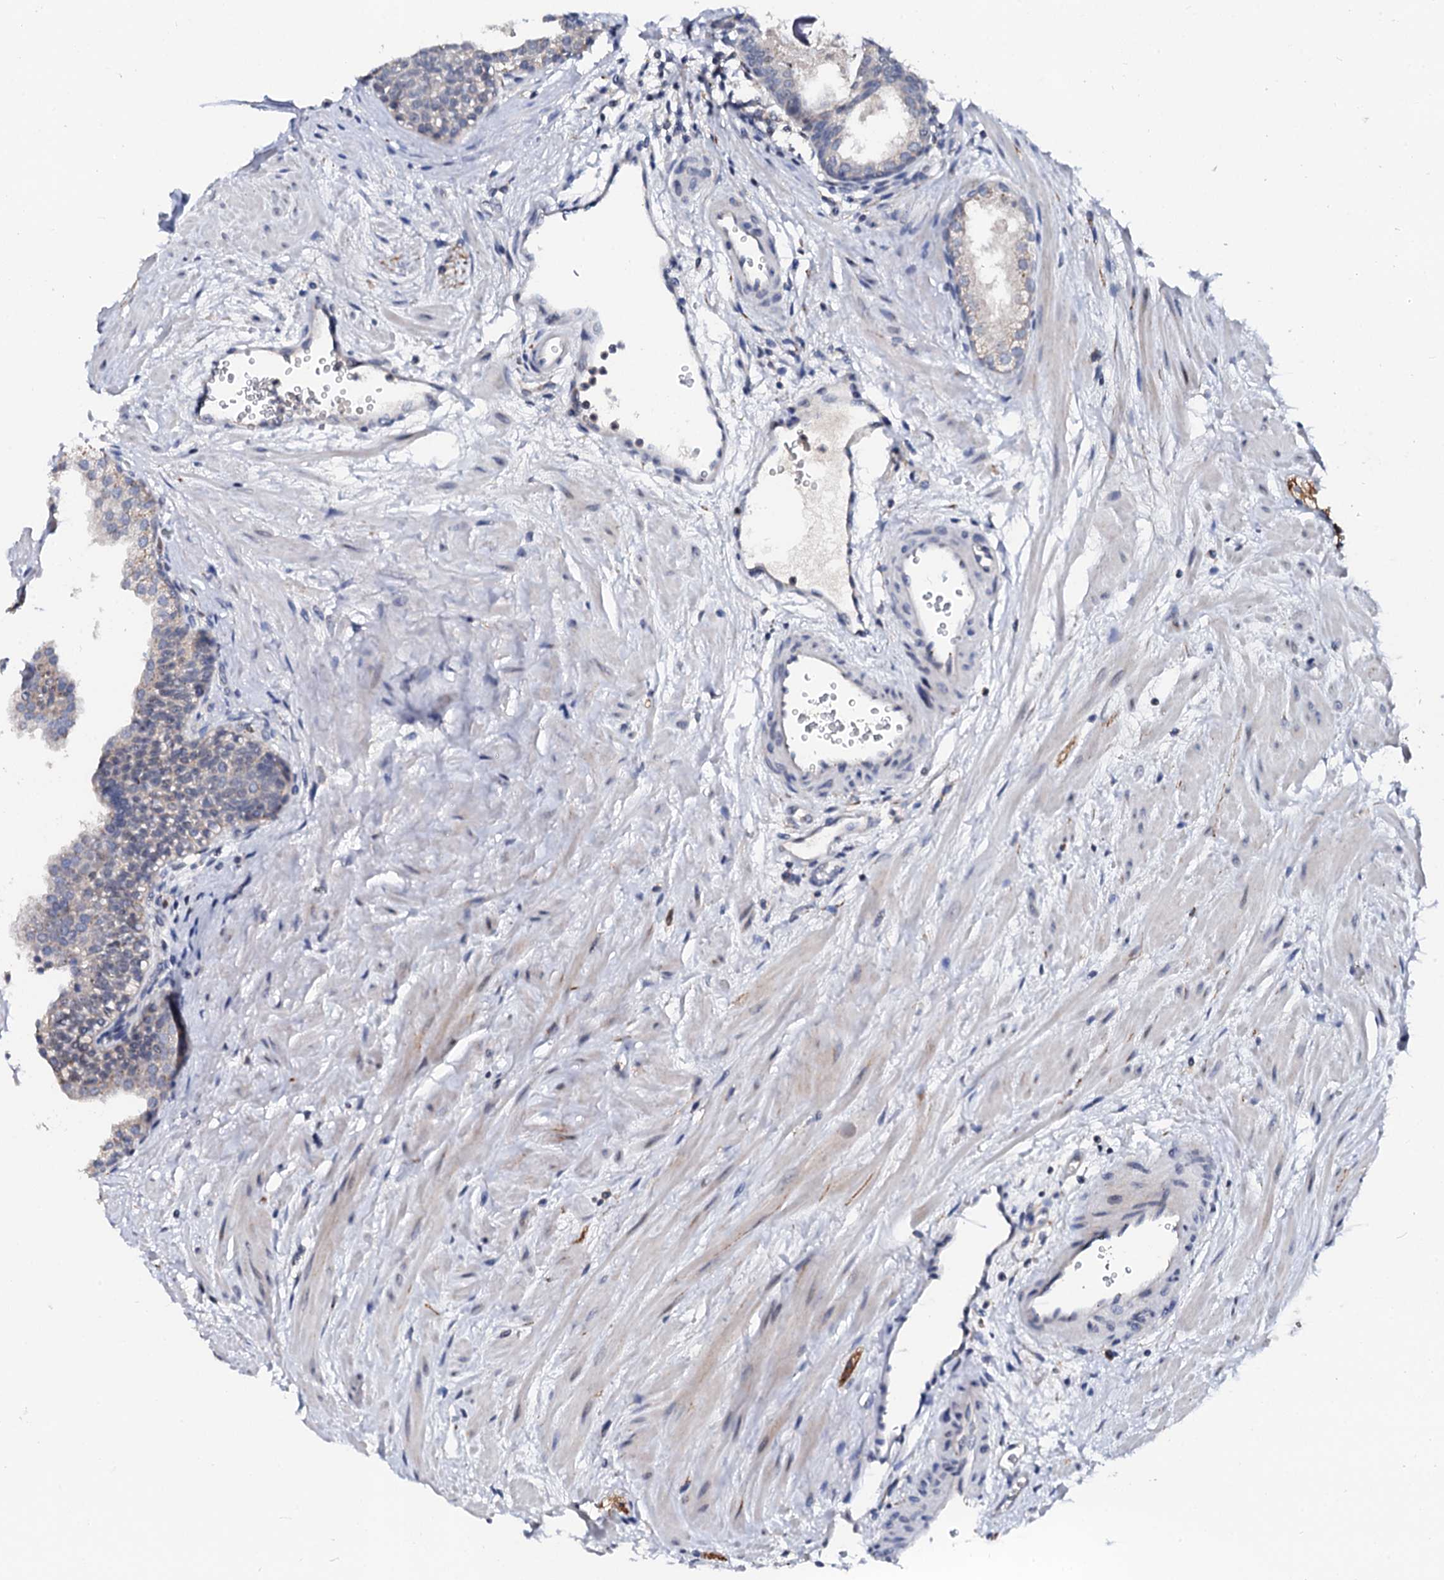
{"staining": {"intensity": "negative", "quantity": "none", "location": "none"}, "tissue": "prostate", "cell_type": "Glandular cells", "image_type": "normal", "snomed": [{"axis": "morphology", "description": "Normal tissue, NOS"}, {"axis": "topography", "description": "Prostate"}], "caption": "Micrograph shows no significant protein expression in glandular cells of normal prostate.", "gene": "NALF1", "patient": {"sex": "male", "age": 48}}